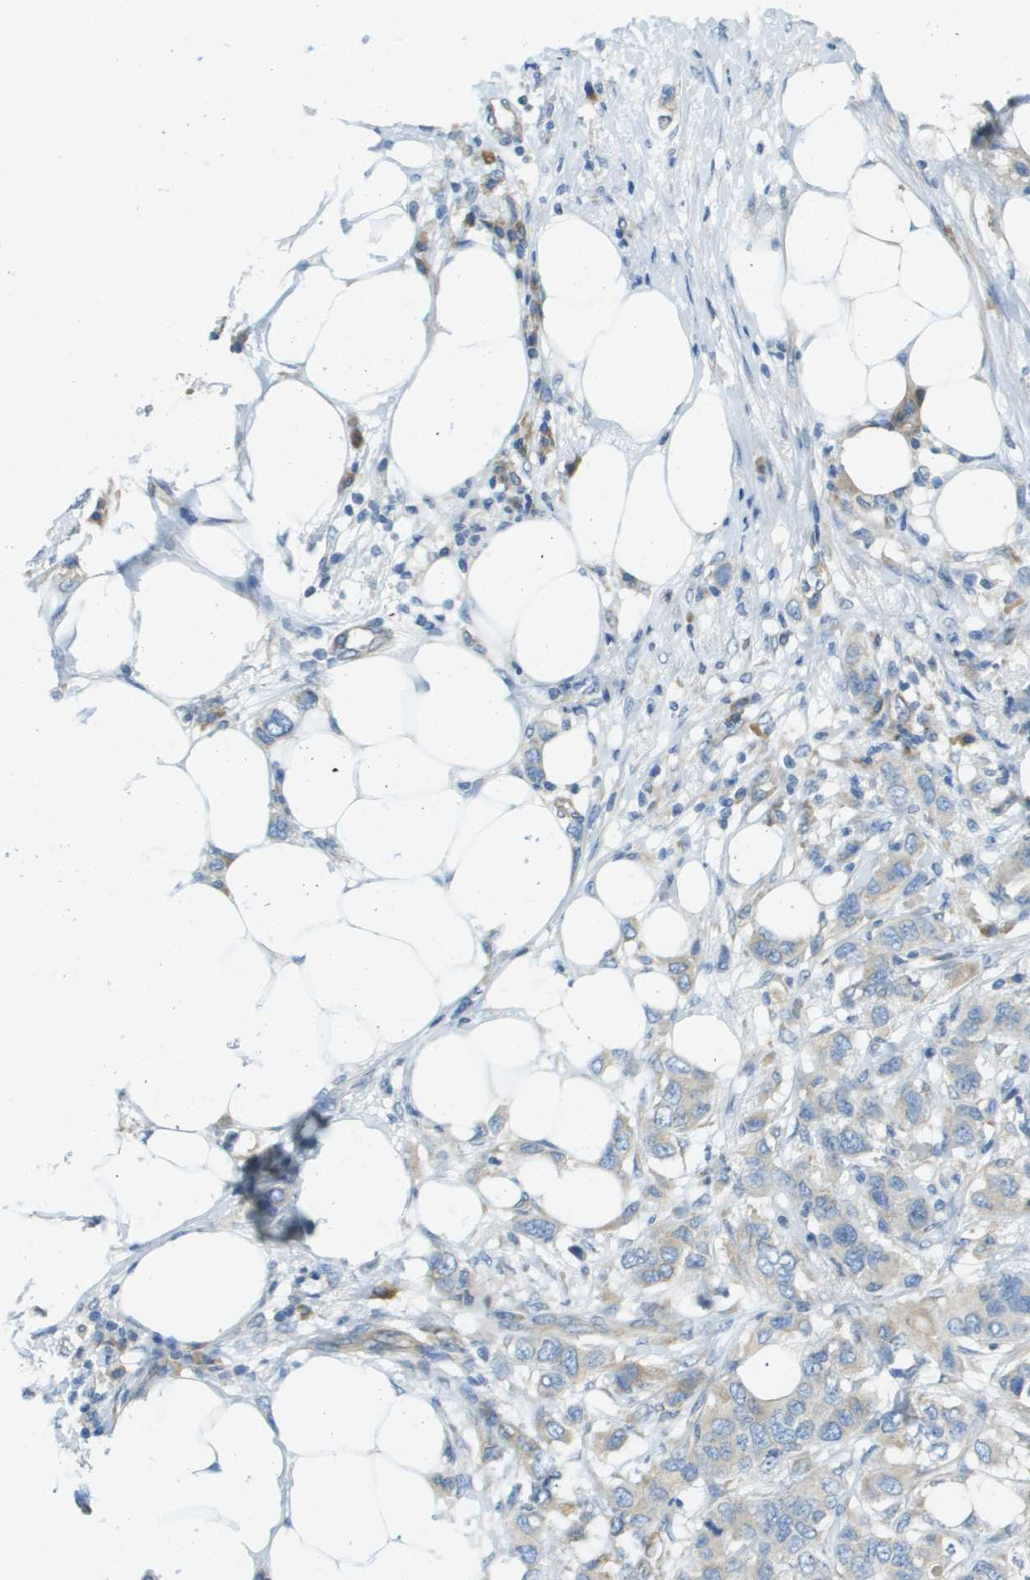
{"staining": {"intensity": "weak", "quantity": "<25%", "location": "cytoplasmic/membranous"}, "tissue": "breast cancer", "cell_type": "Tumor cells", "image_type": "cancer", "snomed": [{"axis": "morphology", "description": "Duct carcinoma"}, {"axis": "topography", "description": "Breast"}], "caption": "This is an IHC micrograph of human breast cancer (intraductal carcinoma). There is no staining in tumor cells.", "gene": "DNAJB11", "patient": {"sex": "female", "age": 50}}